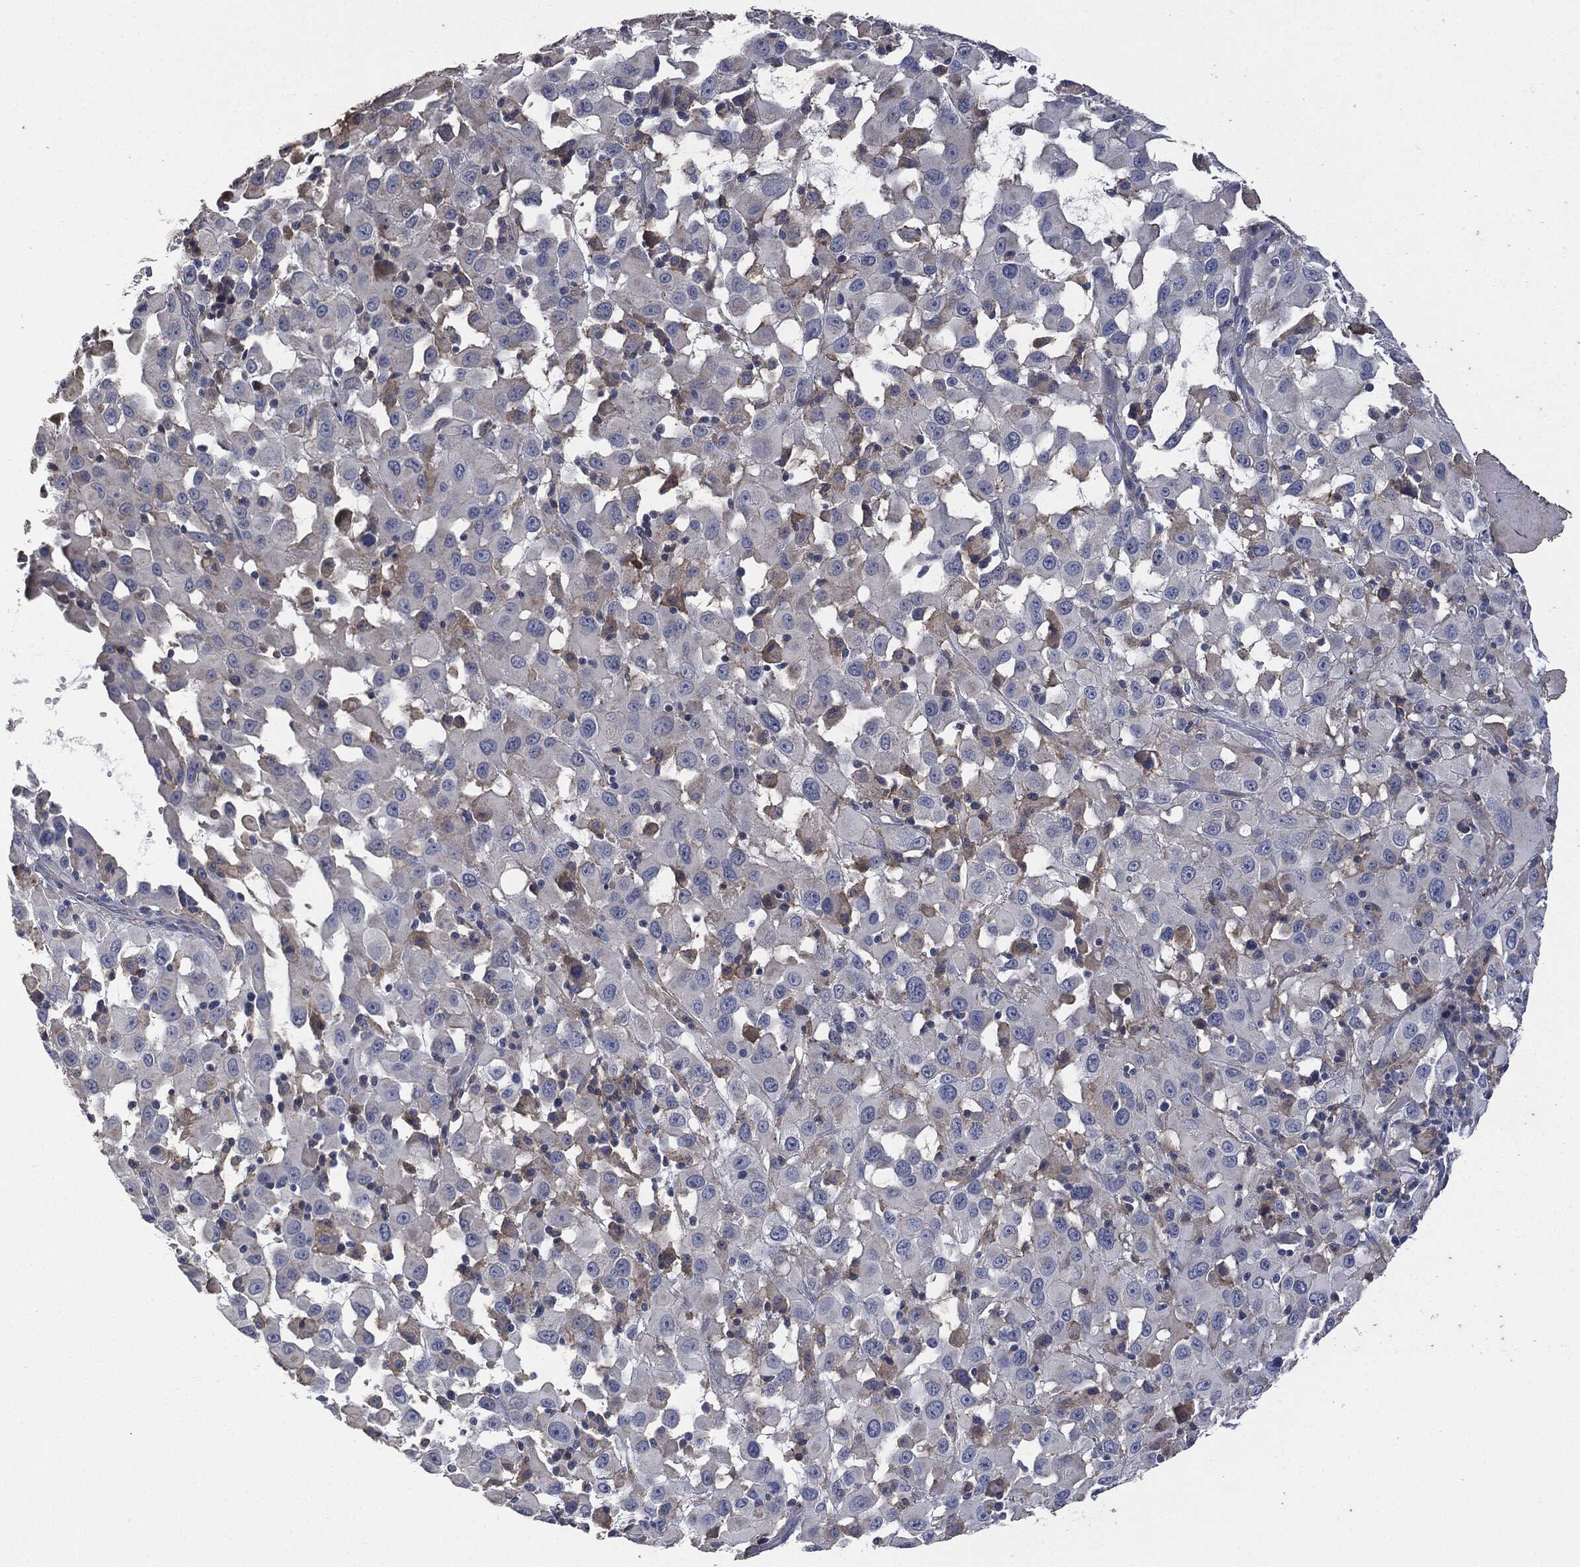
{"staining": {"intensity": "weak", "quantity": "<25%", "location": "cytoplasmic/membranous"}, "tissue": "melanoma", "cell_type": "Tumor cells", "image_type": "cancer", "snomed": [{"axis": "morphology", "description": "Malignant melanoma, Metastatic site"}, {"axis": "topography", "description": "Lymph node"}], "caption": "DAB immunohistochemical staining of malignant melanoma (metastatic site) demonstrates no significant staining in tumor cells.", "gene": "CD33", "patient": {"sex": "male", "age": 50}}